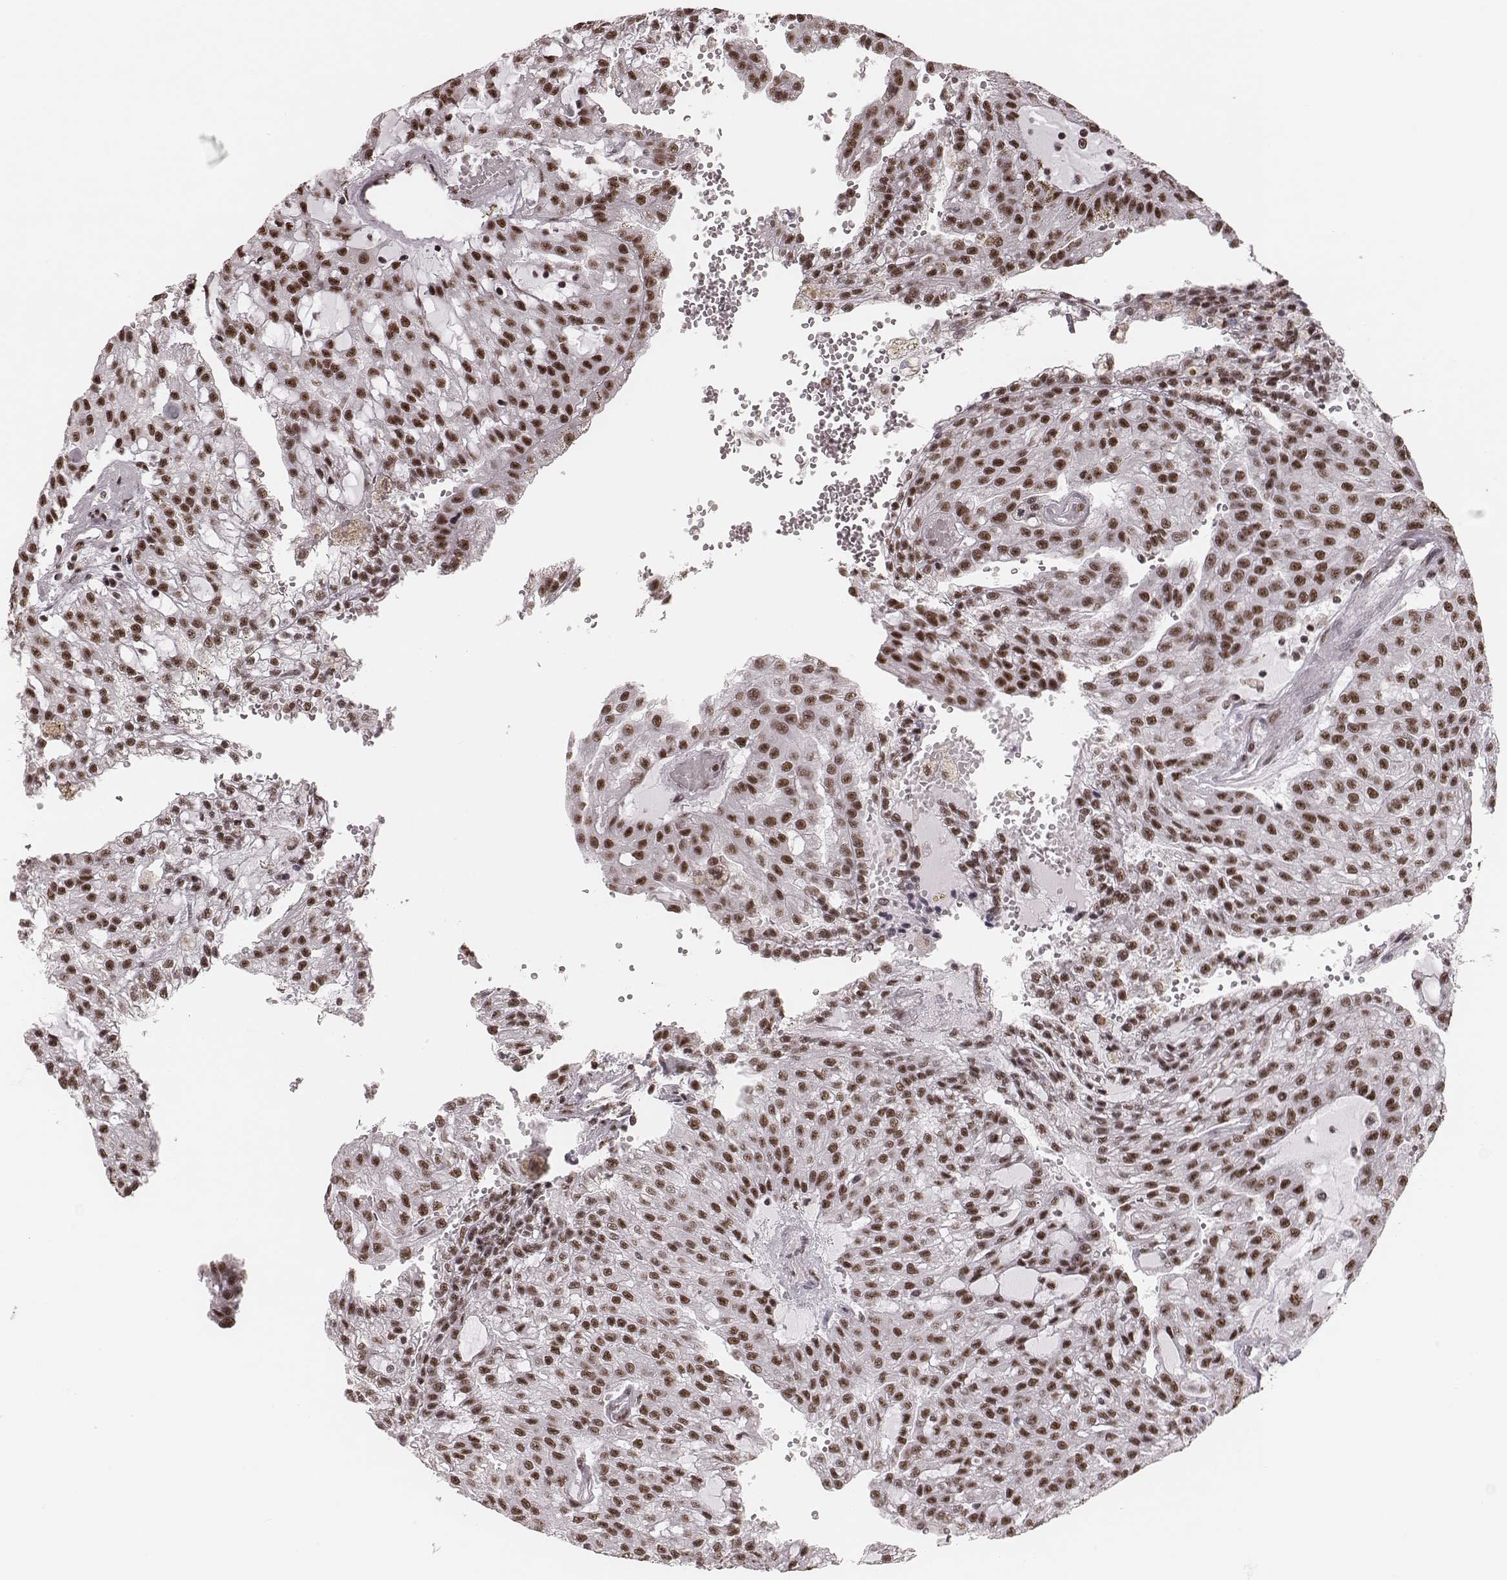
{"staining": {"intensity": "strong", "quantity": ">75%", "location": "nuclear"}, "tissue": "renal cancer", "cell_type": "Tumor cells", "image_type": "cancer", "snomed": [{"axis": "morphology", "description": "Adenocarcinoma, NOS"}, {"axis": "topography", "description": "Kidney"}], "caption": "Immunohistochemistry (IHC) image of neoplastic tissue: human adenocarcinoma (renal) stained using immunohistochemistry (IHC) shows high levels of strong protein expression localized specifically in the nuclear of tumor cells, appearing as a nuclear brown color.", "gene": "LUC7L", "patient": {"sex": "male", "age": 63}}